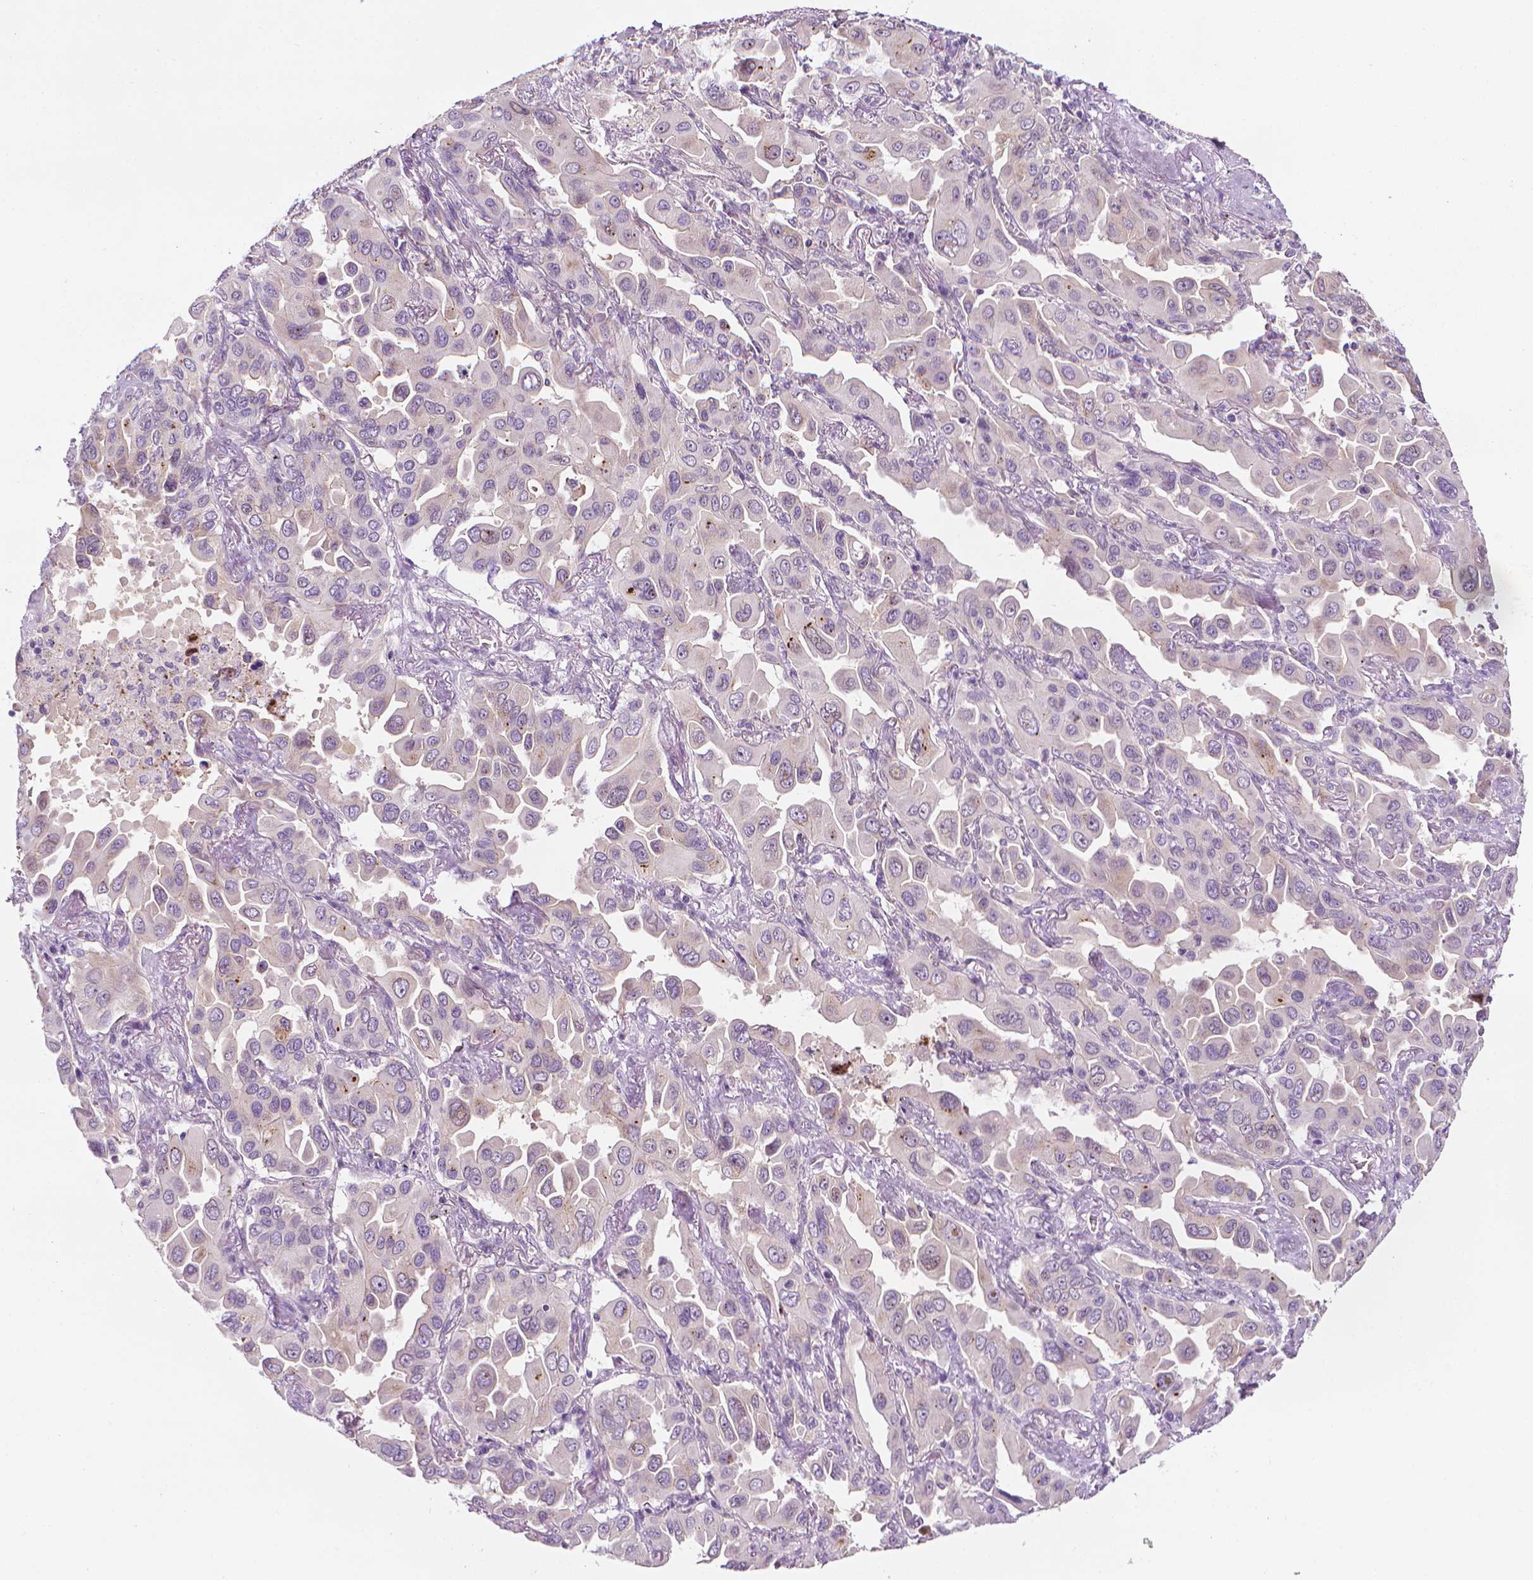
{"staining": {"intensity": "negative", "quantity": "none", "location": "none"}, "tissue": "lung cancer", "cell_type": "Tumor cells", "image_type": "cancer", "snomed": [{"axis": "morphology", "description": "Adenocarcinoma, NOS"}, {"axis": "topography", "description": "Lung"}], "caption": "Immunohistochemistry (IHC) of lung cancer (adenocarcinoma) exhibits no staining in tumor cells.", "gene": "MCOLN3", "patient": {"sex": "male", "age": 64}}